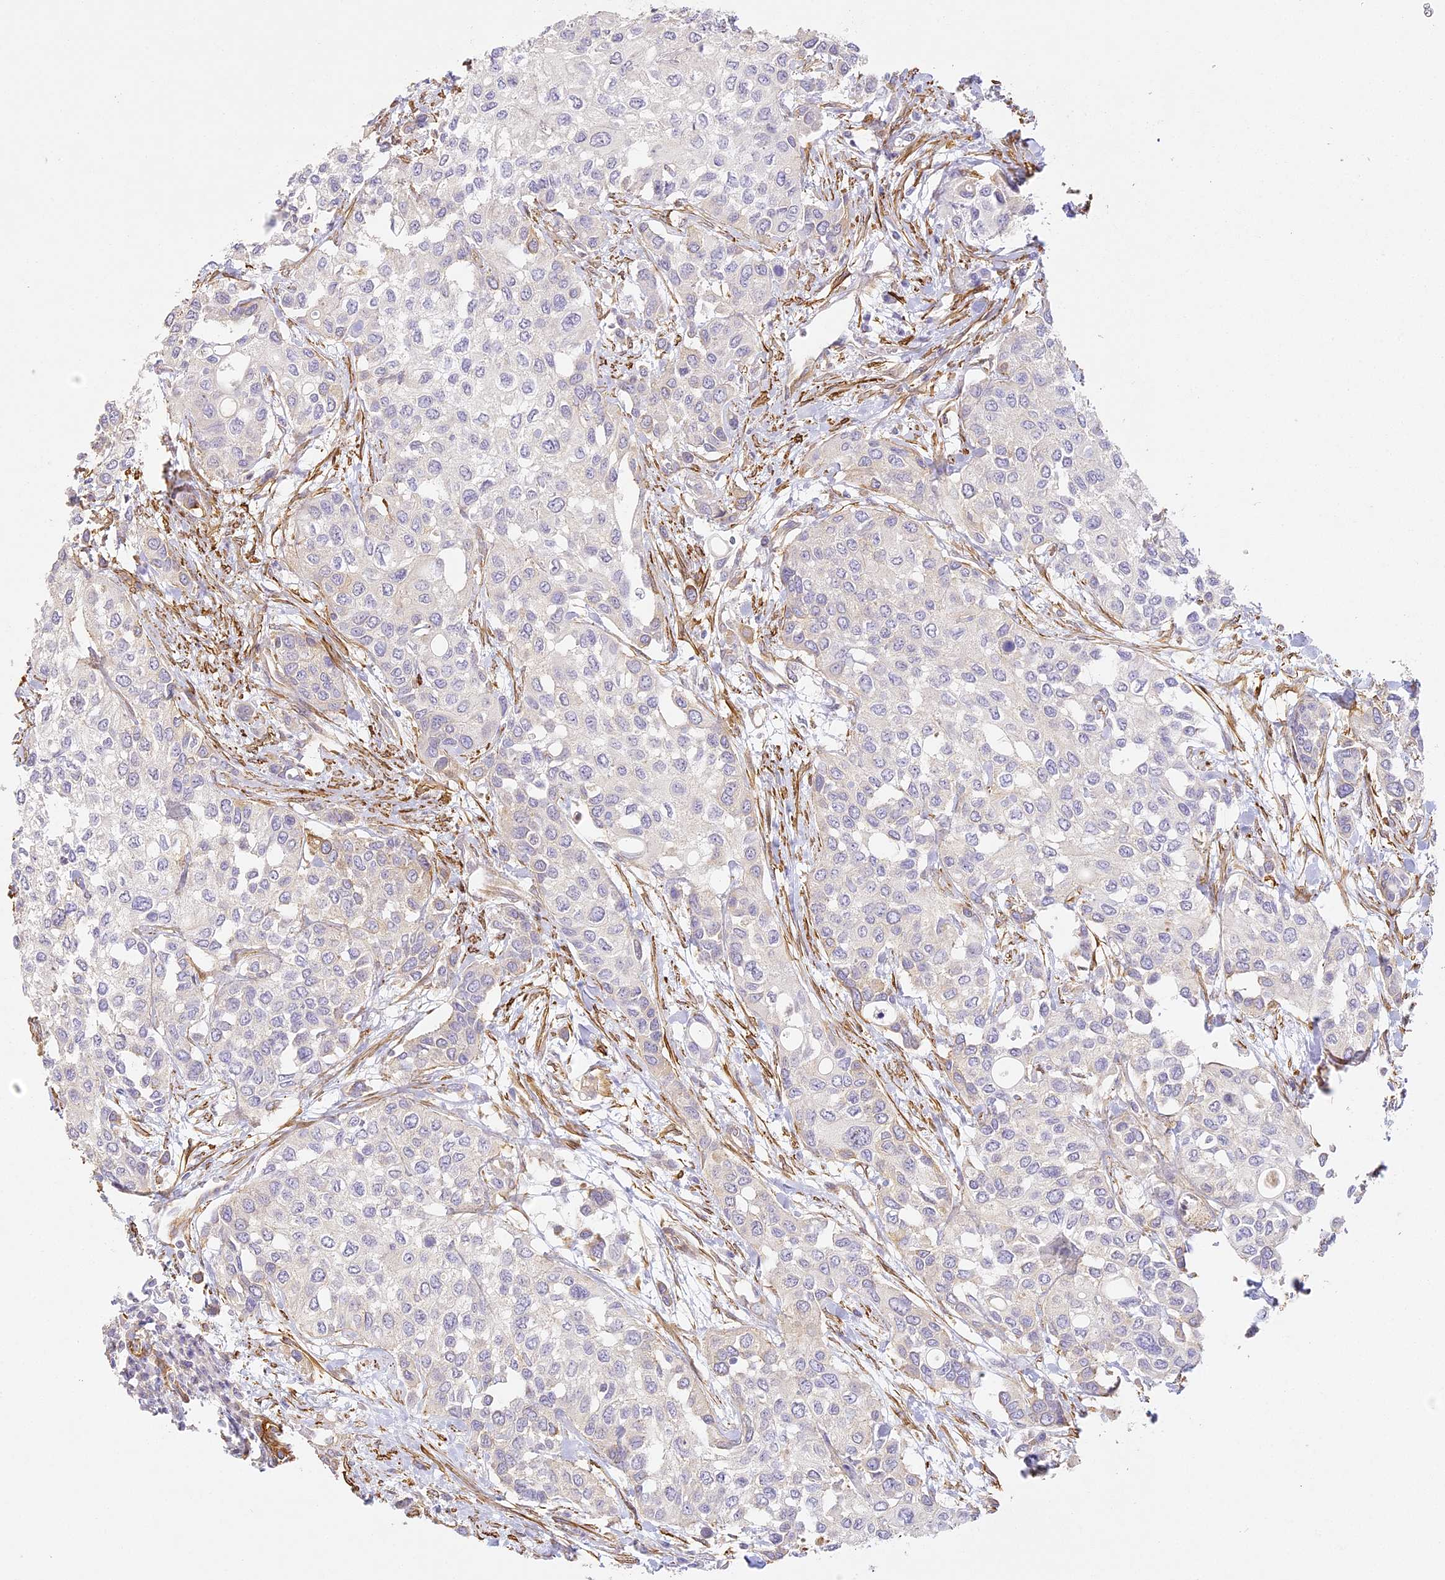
{"staining": {"intensity": "negative", "quantity": "none", "location": "none"}, "tissue": "urothelial cancer", "cell_type": "Tumor cells", "image_type": "cancer", "snomed": [{"axis": "morphology", "description": "Normal tissue, NOS"}, {"axis": "morphology", "description": "Urothelial carcinoma, High grade"}, {"axis": "topography", "description": "Vascular tissue"}, {"axis": "topography", "description": "Urinary bladder"}], "caption": "A histopathology image of human high-grade urothelial carcinoma is negative for staining in tumor cells.", "gene": "MED28", "patient": {"sex": "female", "age": 56}}